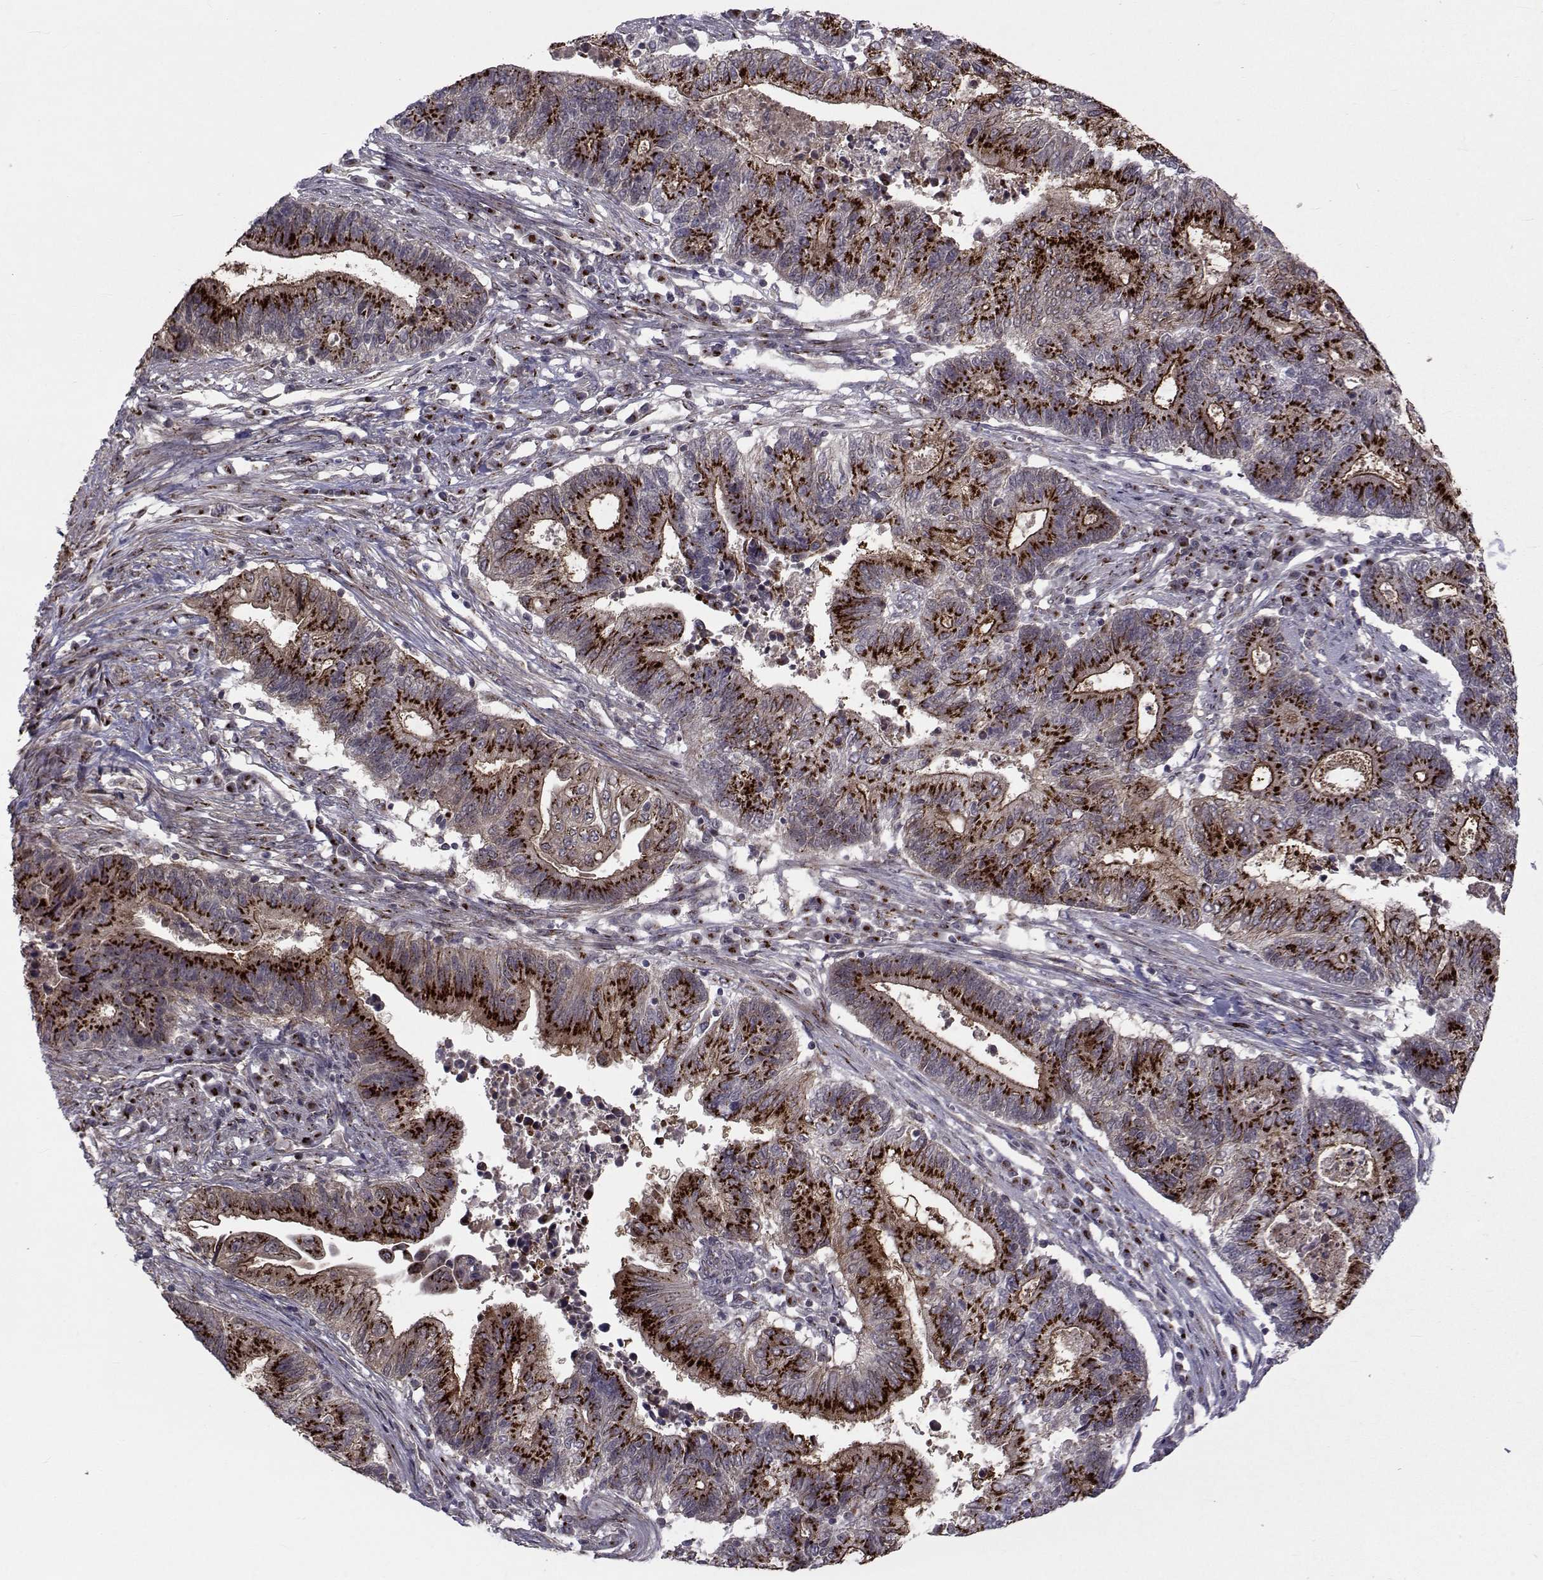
{"staining": {"intensity": "strong", "quantity": "<25%", "location": "cytoplasmic/membranous"}, "tissue": "endometrial cancer", "cell_type": "Tumor cells", "image_type": "cancer", "snomed": [{"axis": "morphology", "description": "Adenocarcinoma, NOS"}, {"axis": "topography", "description": "Uterus"}, {"axis": "topography", "description": "Endometrium"}], "caption": "This photomicrograph displays IHC staining of endometrial cancer (adenocarcinoma), with medium strong cytoplasmic/membranous expression in about <25% of tumor cells.", "gene": "ATP6V1C2", "patient": {"sex": "female", "age": 54}}